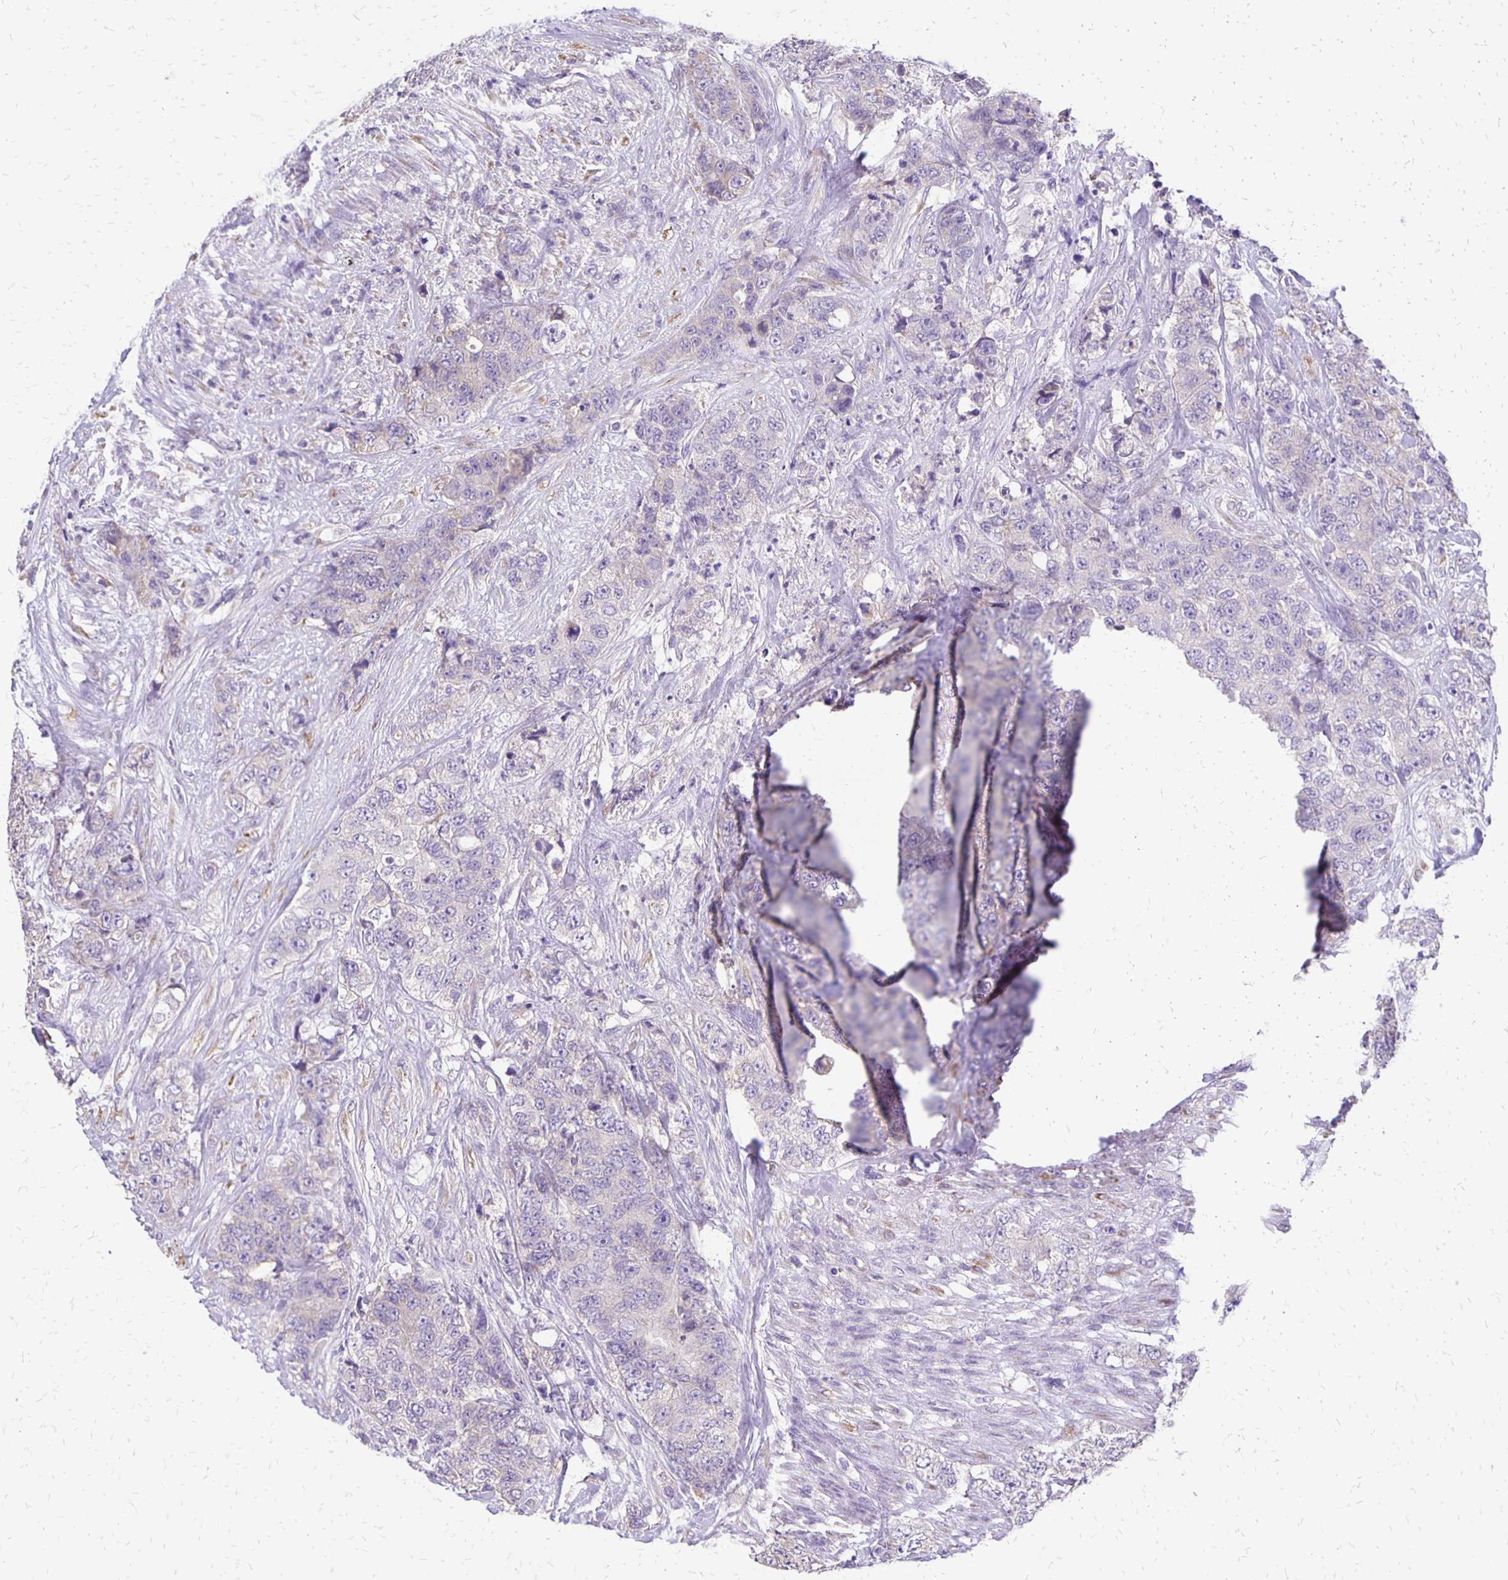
{"staining": {"intensity": "negative", "quantity": "none", "location": "none"}, "tissue": "urothelial cancer", "cell_type": "Tumor cells", "image_type": "cancer", "snomed": [{"axis": "morphology", "description": "Urothelial carcinoma, High grade"}, {"axis": "topography", "description": "Urinary bladder"}], "caption": "The micrograph displays no significant positivity in tumor cells of urothelial cancer.", "gene": "ANKRD45", "patient": {"sex": "female", "age": 78}}